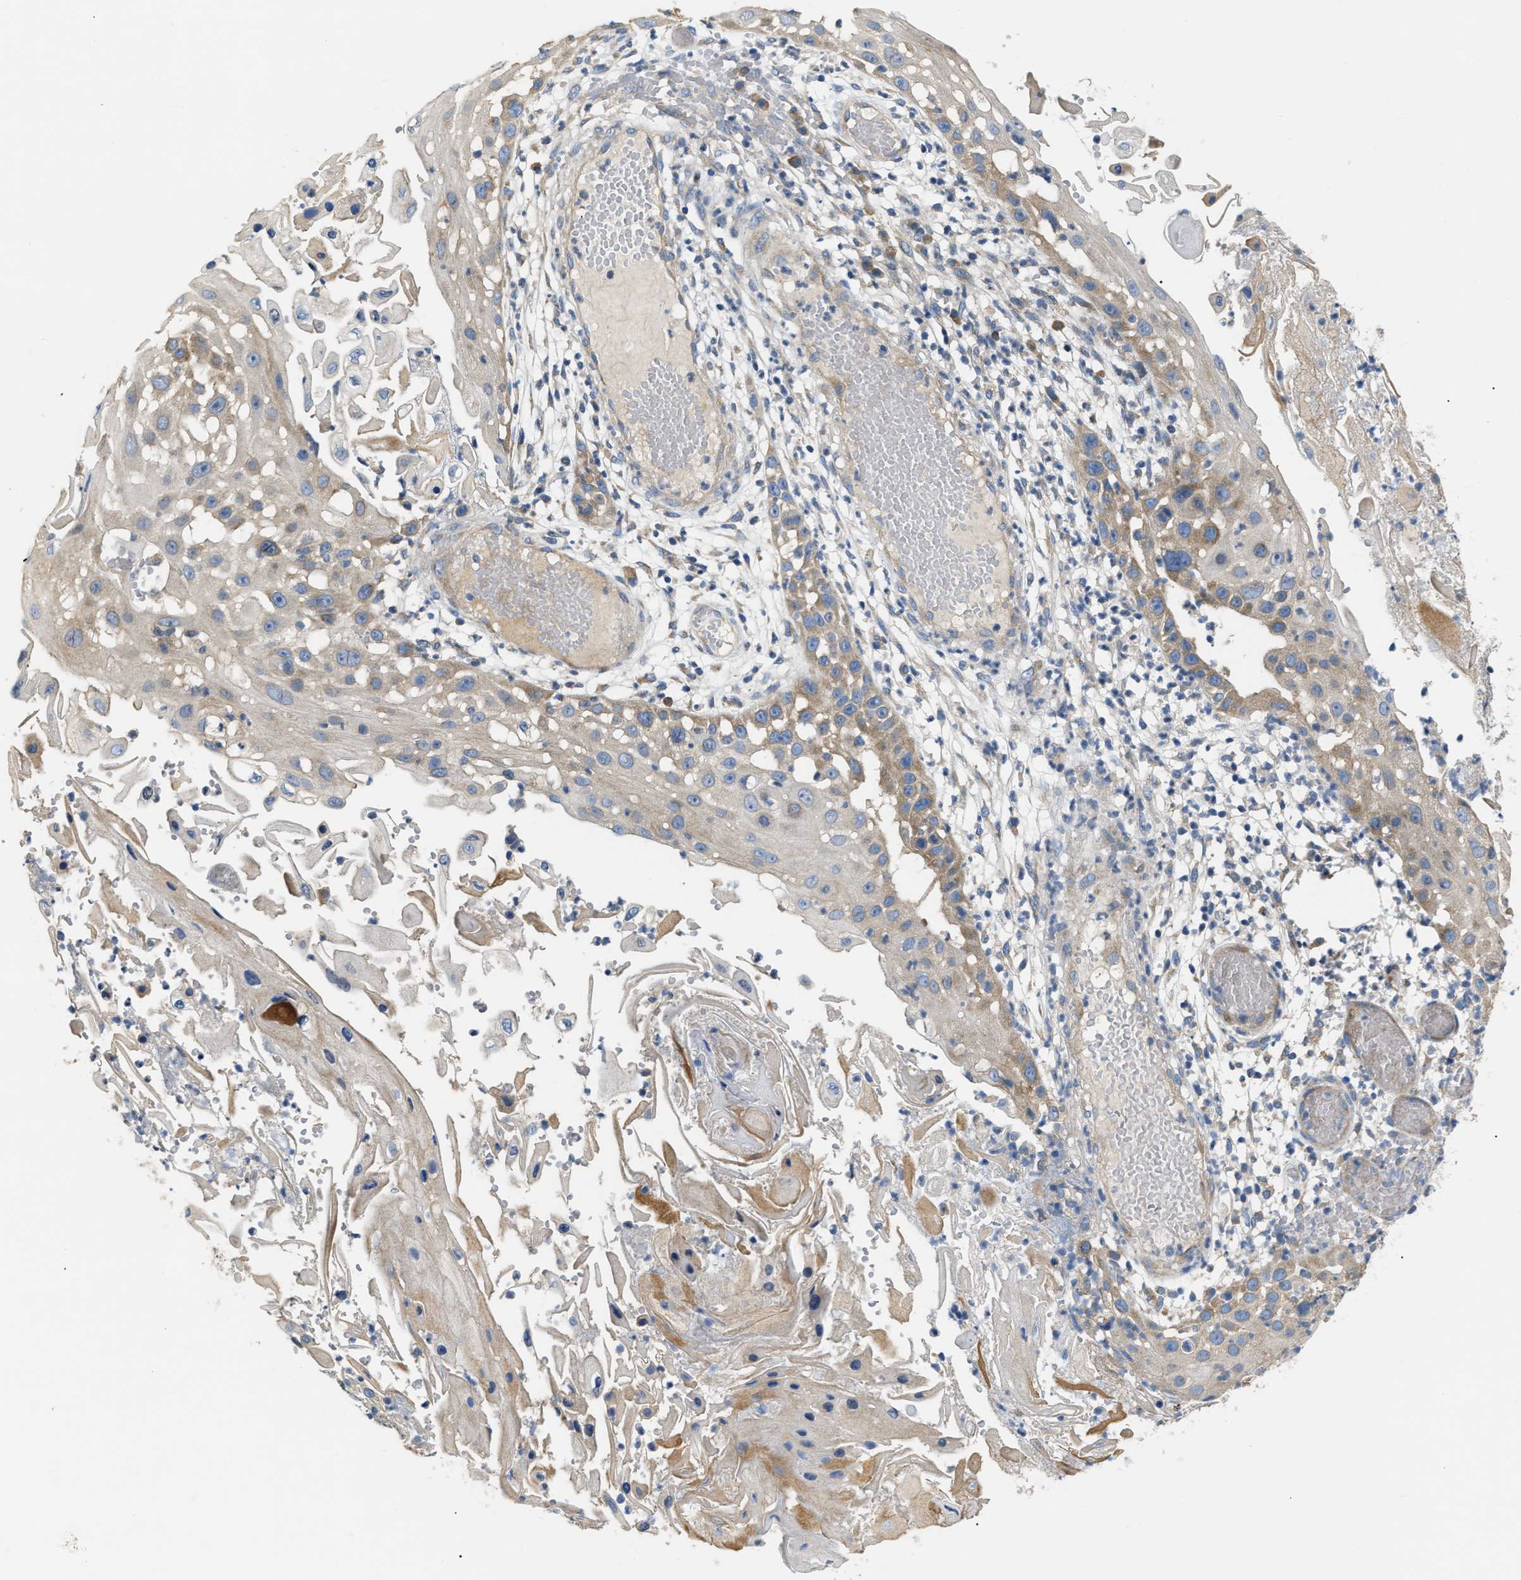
{"staining": {"intensity": "weak", "quantity": "25%-75%", "location": "cytoplasmic/membranous"}, "tissue": "skin cancer", "cell_type": "Tumor cells", "image_type": "cancer", "snomed": [{"axis": "morphology", "description": "Squamous cell carcinoma, NOS"}, {"axis": "topography", "description": "Skin"}], "caption": "This is a micrograph of immunohistochemistry (IHC) staining of skin cancer (squamous cell carcinoma), which shows weak staining in the cytoplasmic/membranous of tumor cells.", "gene": "DHX58", "patient": {"sex": "female", "age": 44}}